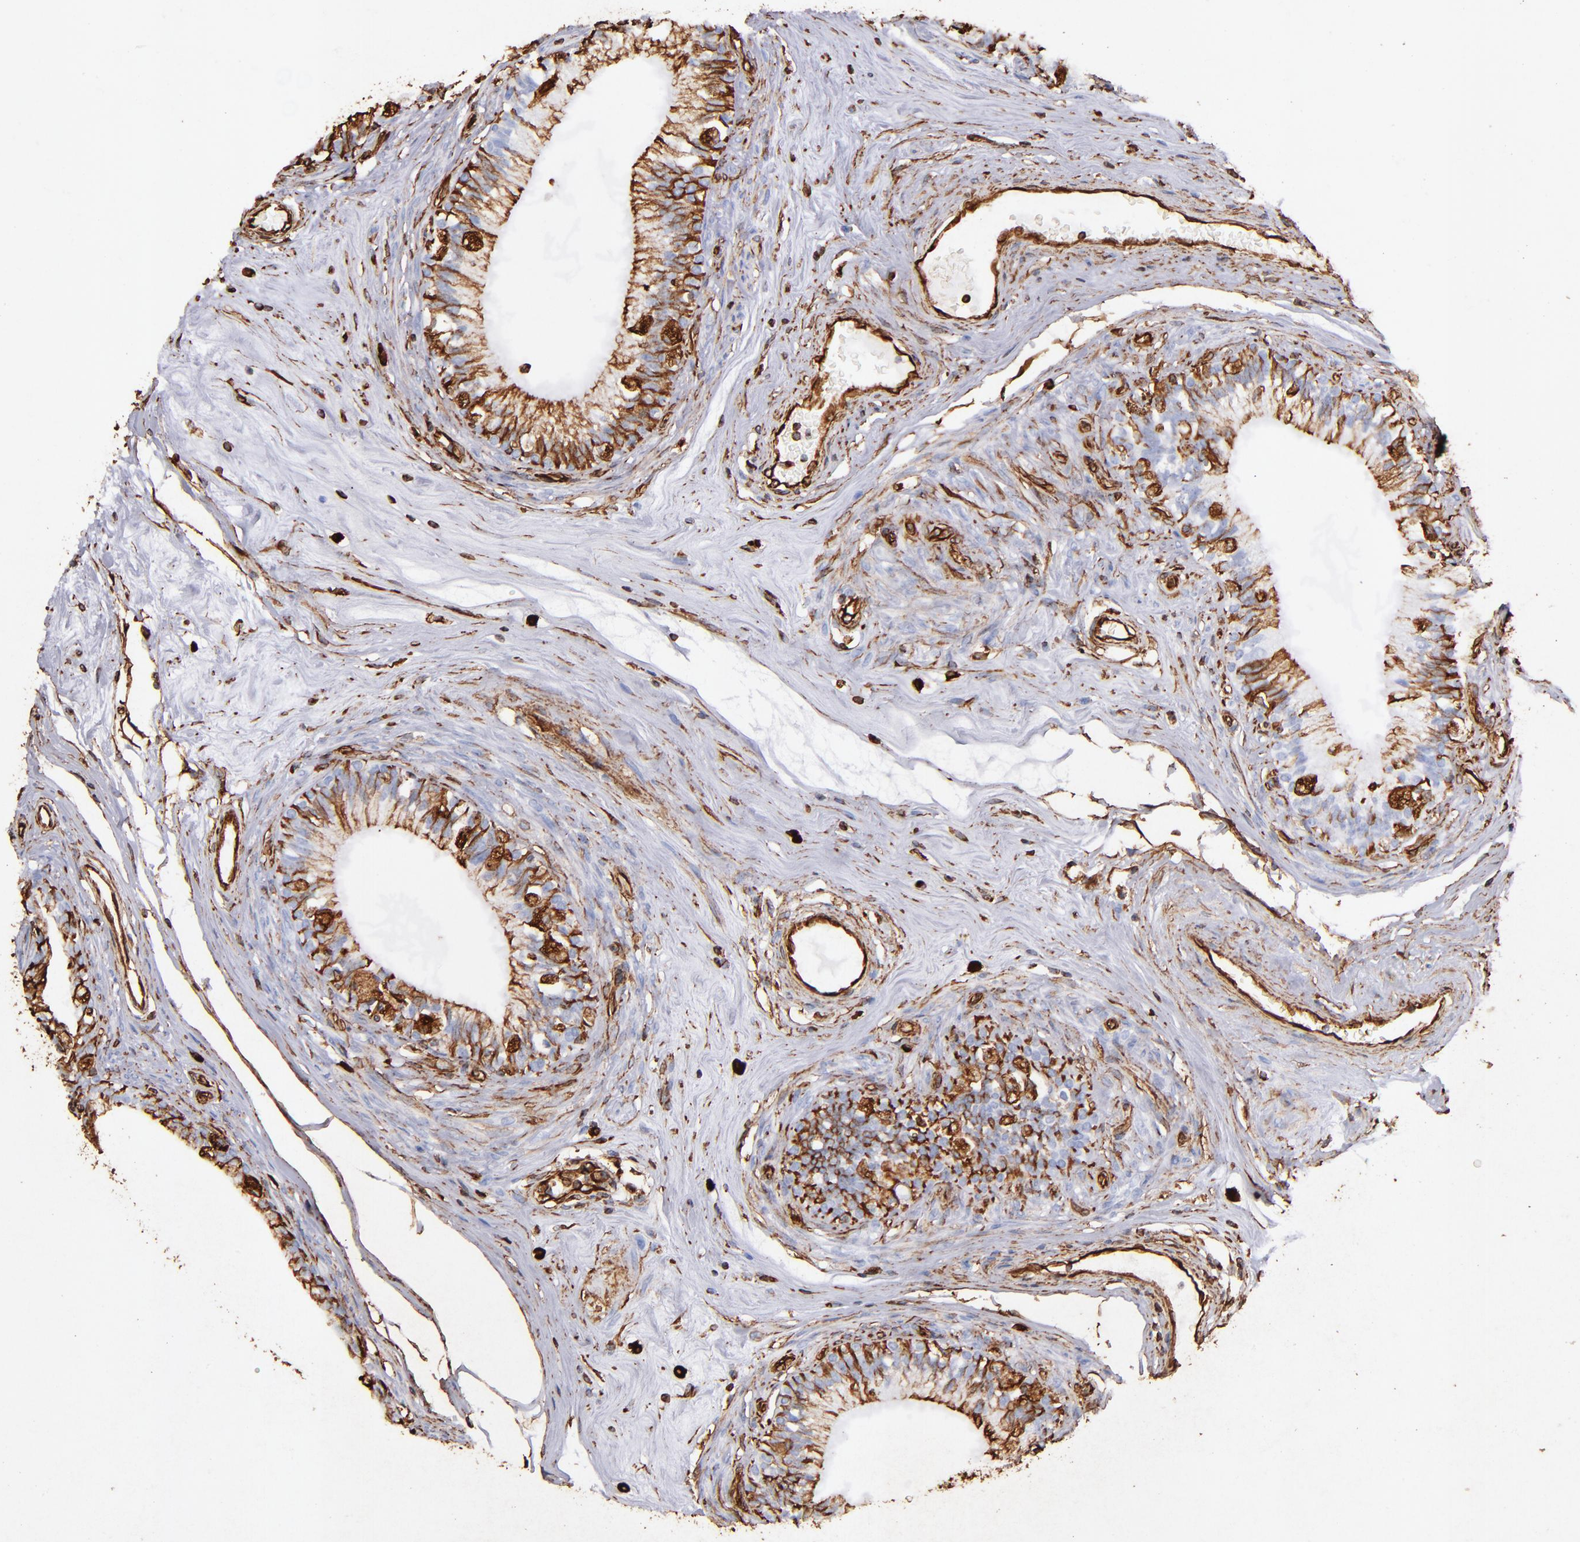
{"staining": {"intensity": "strong", "quantity": "25%-75%", "location": "cytoplasmic/membranous"}, "tissue": "epididymis", "cell_type": "Glandular cells", "image_type": "normal", "snomed": [{"axis": "morphology", "description": "Normal tissue, NOS"}, {"axis": "morphology", "description": "Inflammation, NOS"}, {"axis": "topography", "description": "Epididymis"}], "caption": "DAB immunohistochemical staining of unremarkable human epididymis shows strong cytoplasmic/membranous protein positivity in approximately 25%-75% of glandular cells.", "gene": "VIM", "patient": {"sex": "male", "age": 84}}